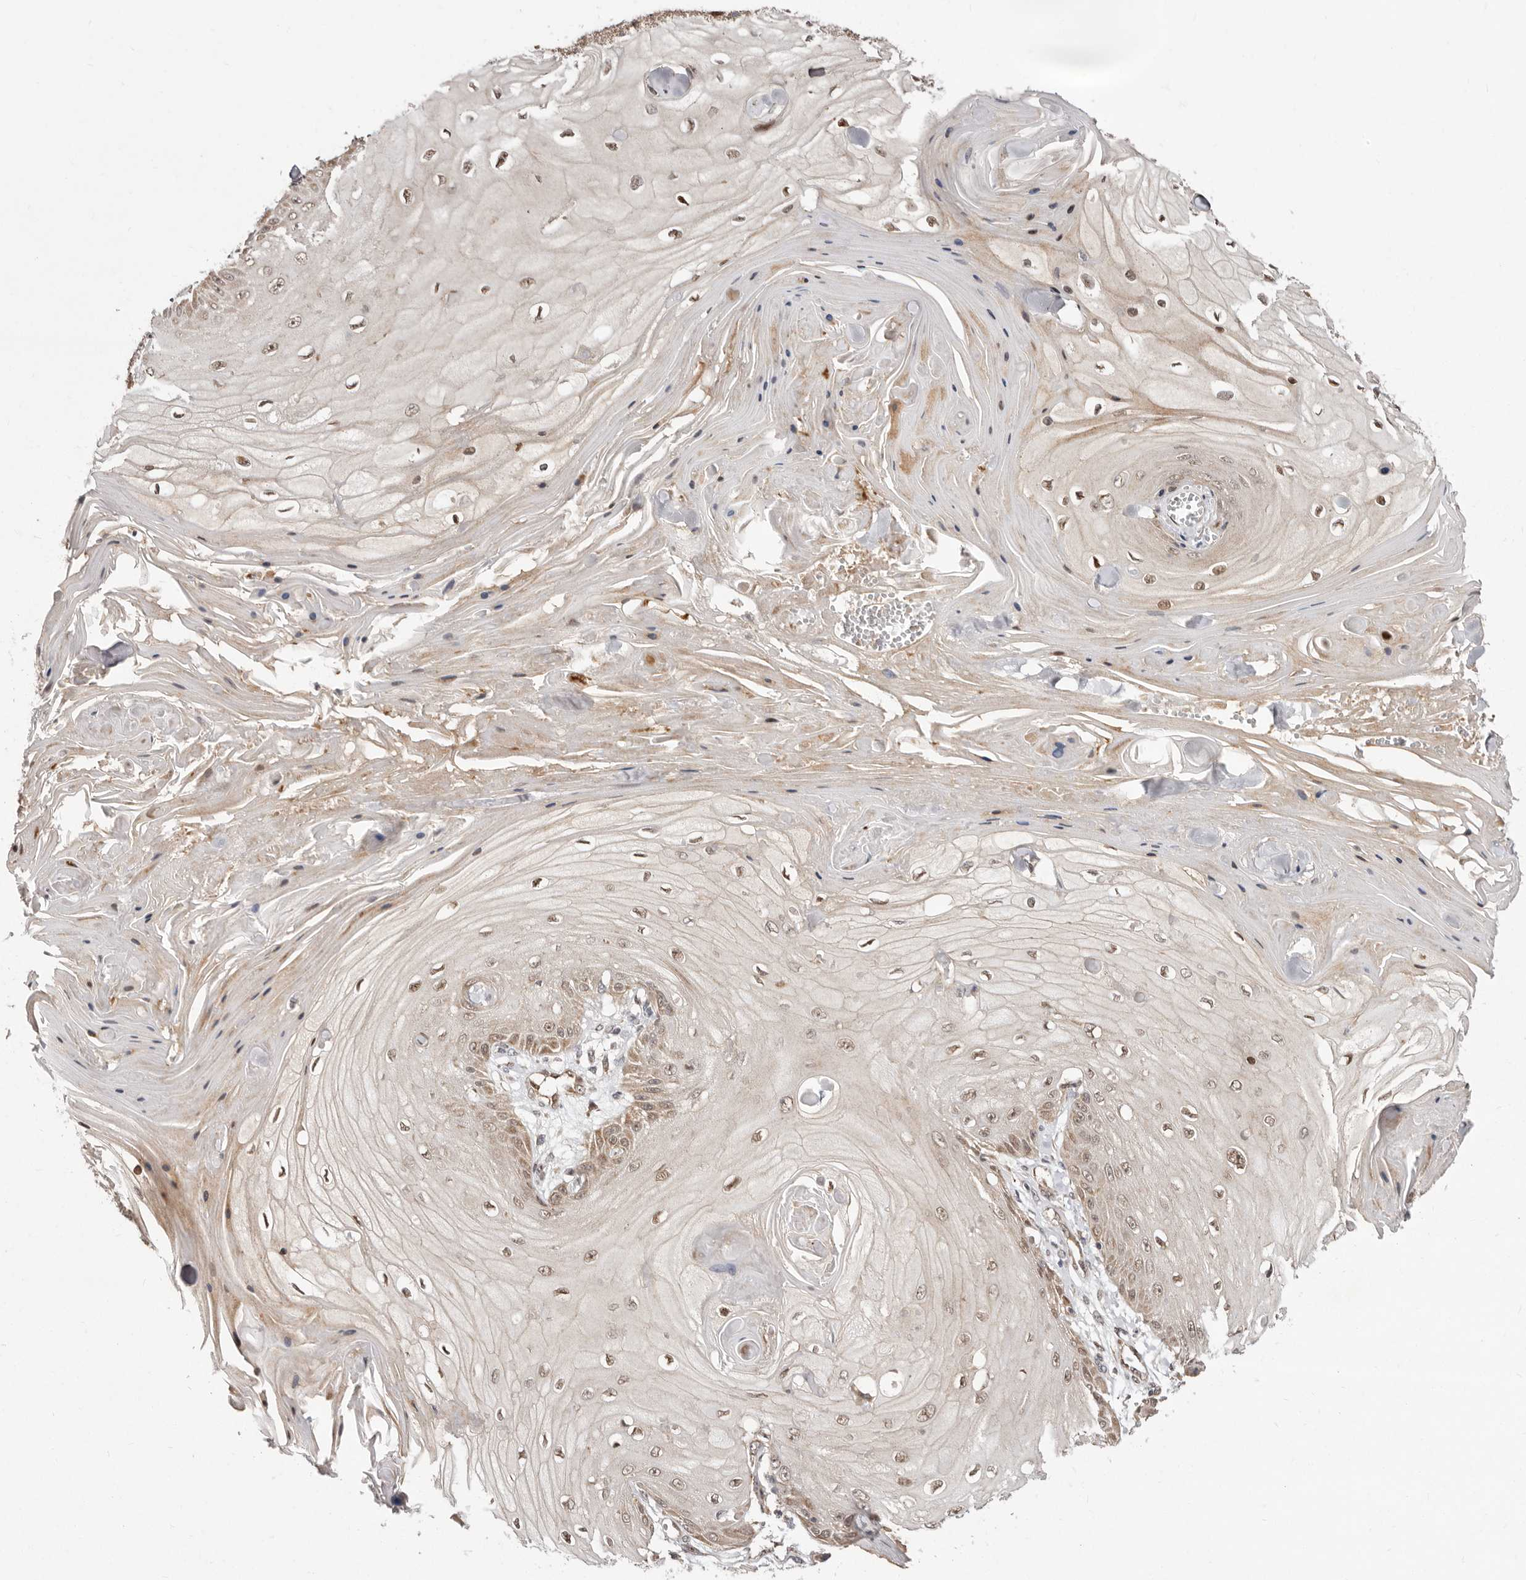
{"staining": {"intensity": "weak", "quantity": ">75%", "location": "cytoplasmic/membranous,nuclear"}, "tissue": "skin cancer", "cell_type": "Tumor cells", "image_type": "cancer", "snomed": [{"axis": "morphology", "description": "Squamous cell carcinoma, NOS"}, {"axis": "topography", "description": "Skin"}], "caption": "Human skin cancer stained for a protein (brown) demonstrates weak cytoplasmic/membranous and nuclear positive expression in approximately >75% of tumor cells.", "gene": "GLRX3", "patient": {"sex": "male", "age": 74}}